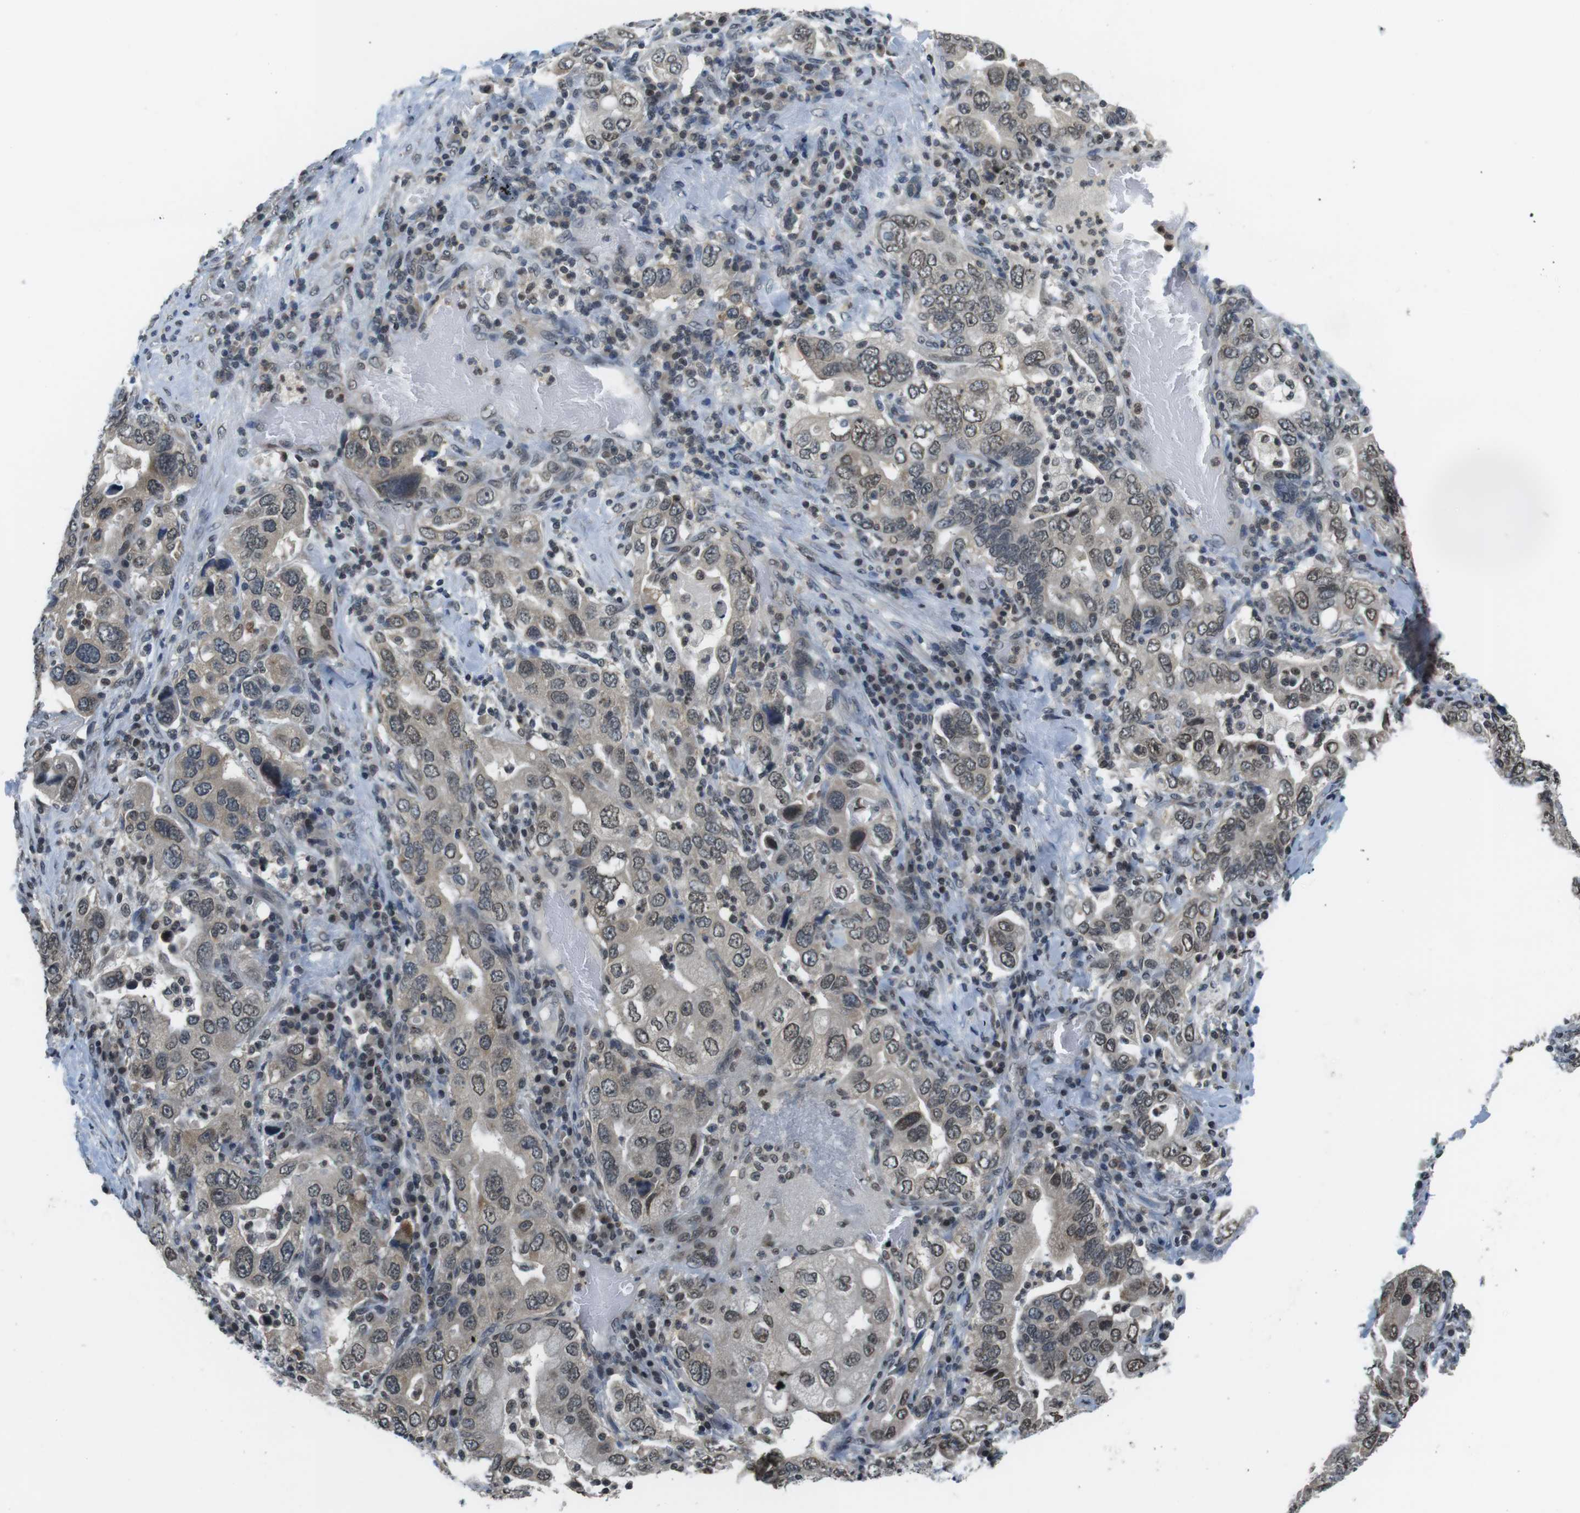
{"staining": {"intensity": "weak", "quantity": ">75%", "location": "nuclear"}, "tissue": "stomach cancer", "cell_type": "Tumor cells", "image_type": "cancer", "snomed": [{"axis": "morphology", "description": "Adenocarcinoma, NOS"}, {"axis": "topography", "description": "Stomach, upper"}], "caption": "Weak nuclear expression is appreciated in approximately >75% of tumor cells in adenocarcinoma (stomach). (IHC, brightfield microscopy, high magnification).", "gene": "NEK4", "patient": {"sex": "male", "age": 62}}